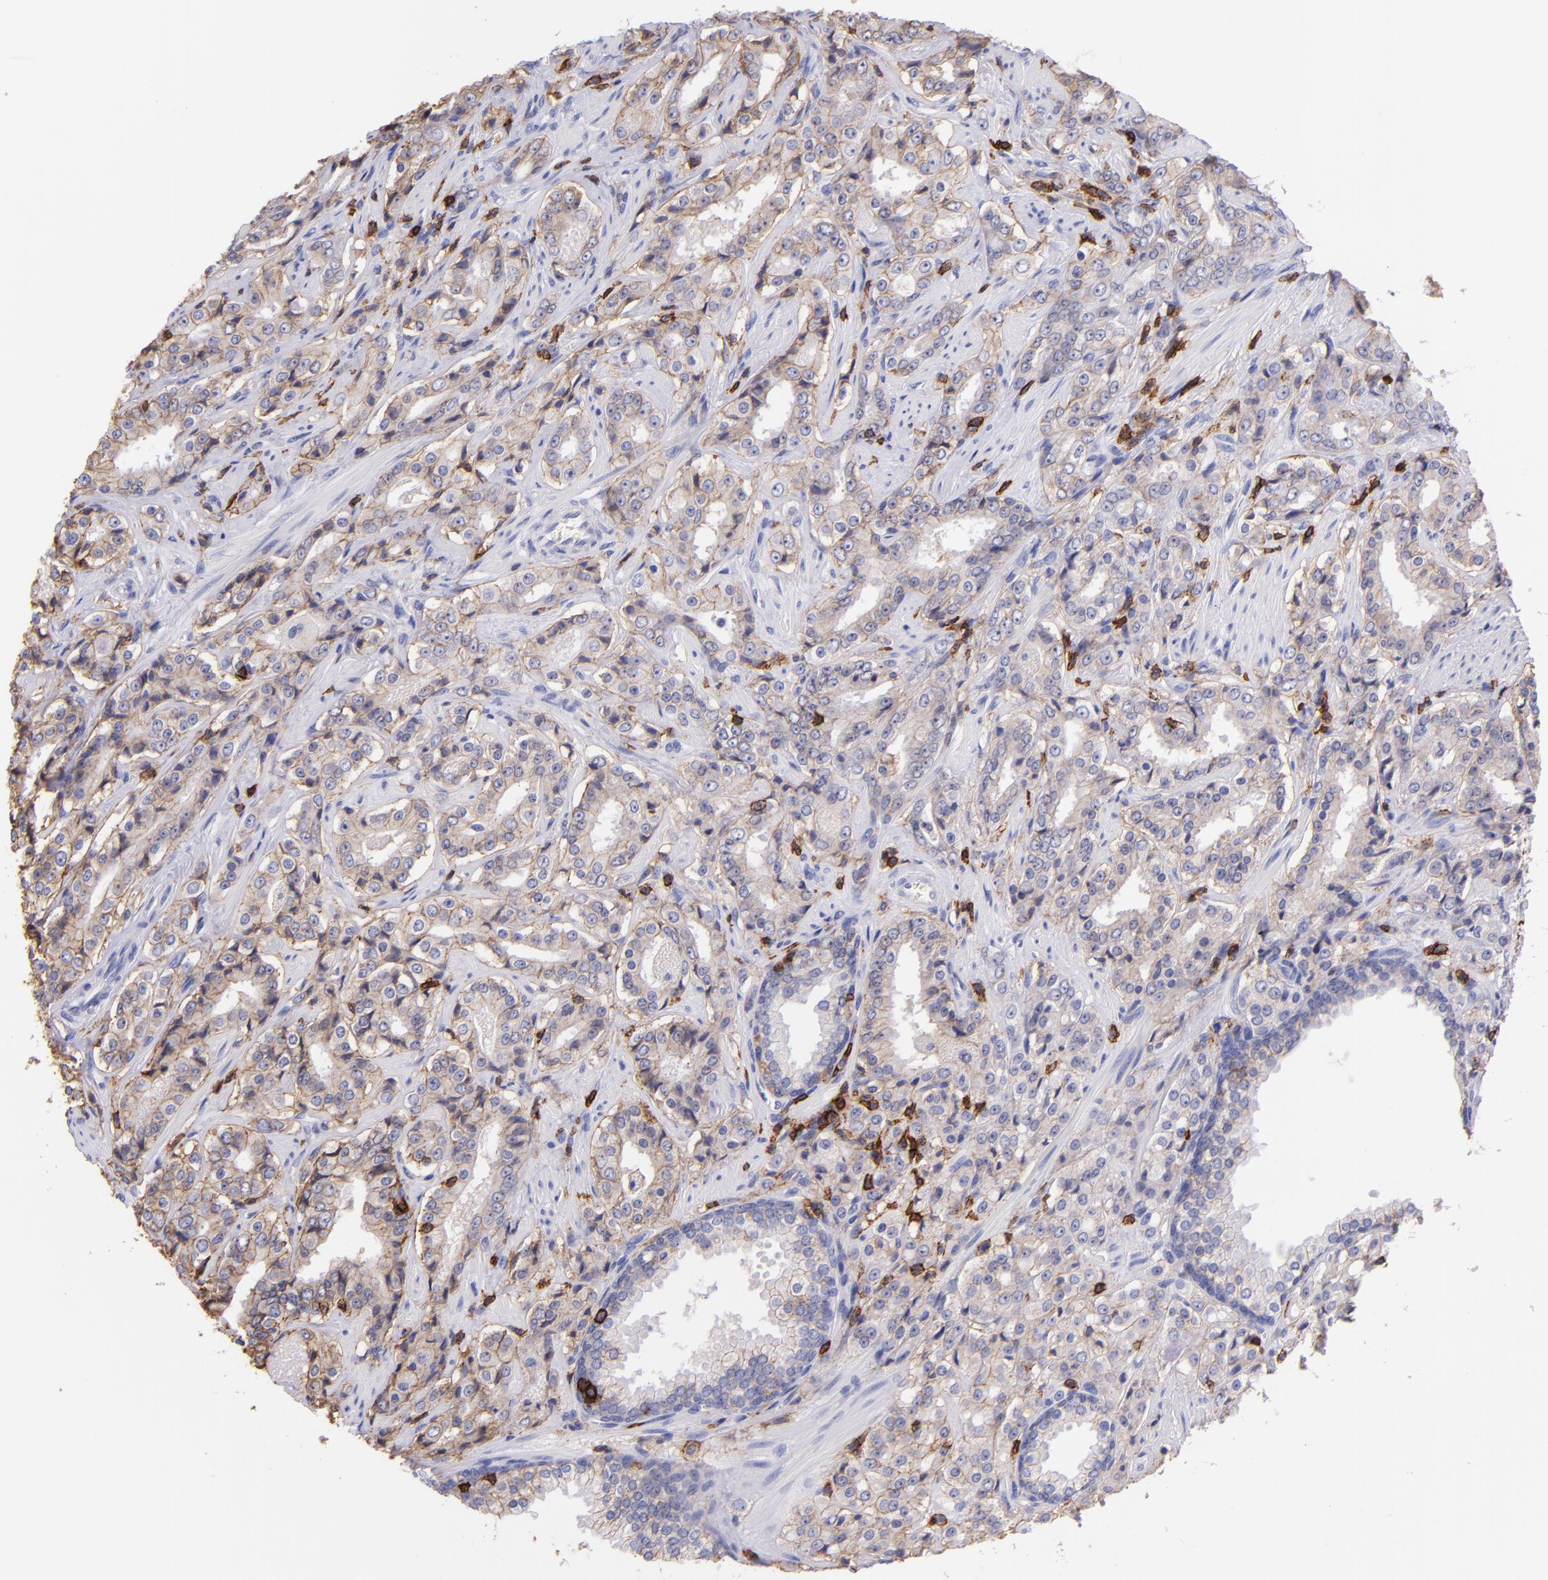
{"staining": {"intensity": "weak", "quantity": ">75%", "location": "cytoplasmic/membranous"}, "tissue": "prostate cancer", "cell_type": "Tumor cells", "image_type": "cancer", "snomed": [{"axis": "morphology", "description": "Adenocarcinoma, Medium grade"}, {"axis": "topography", "description": "Prostate"}], "caption": "Brown immunohistochemical staining in human prostate cancer displays weak cytoplasmic/membranous positivity in about >75% of tumor cells.", "gene": "SPN", "patient": {"sex": "male", "age": 60}}